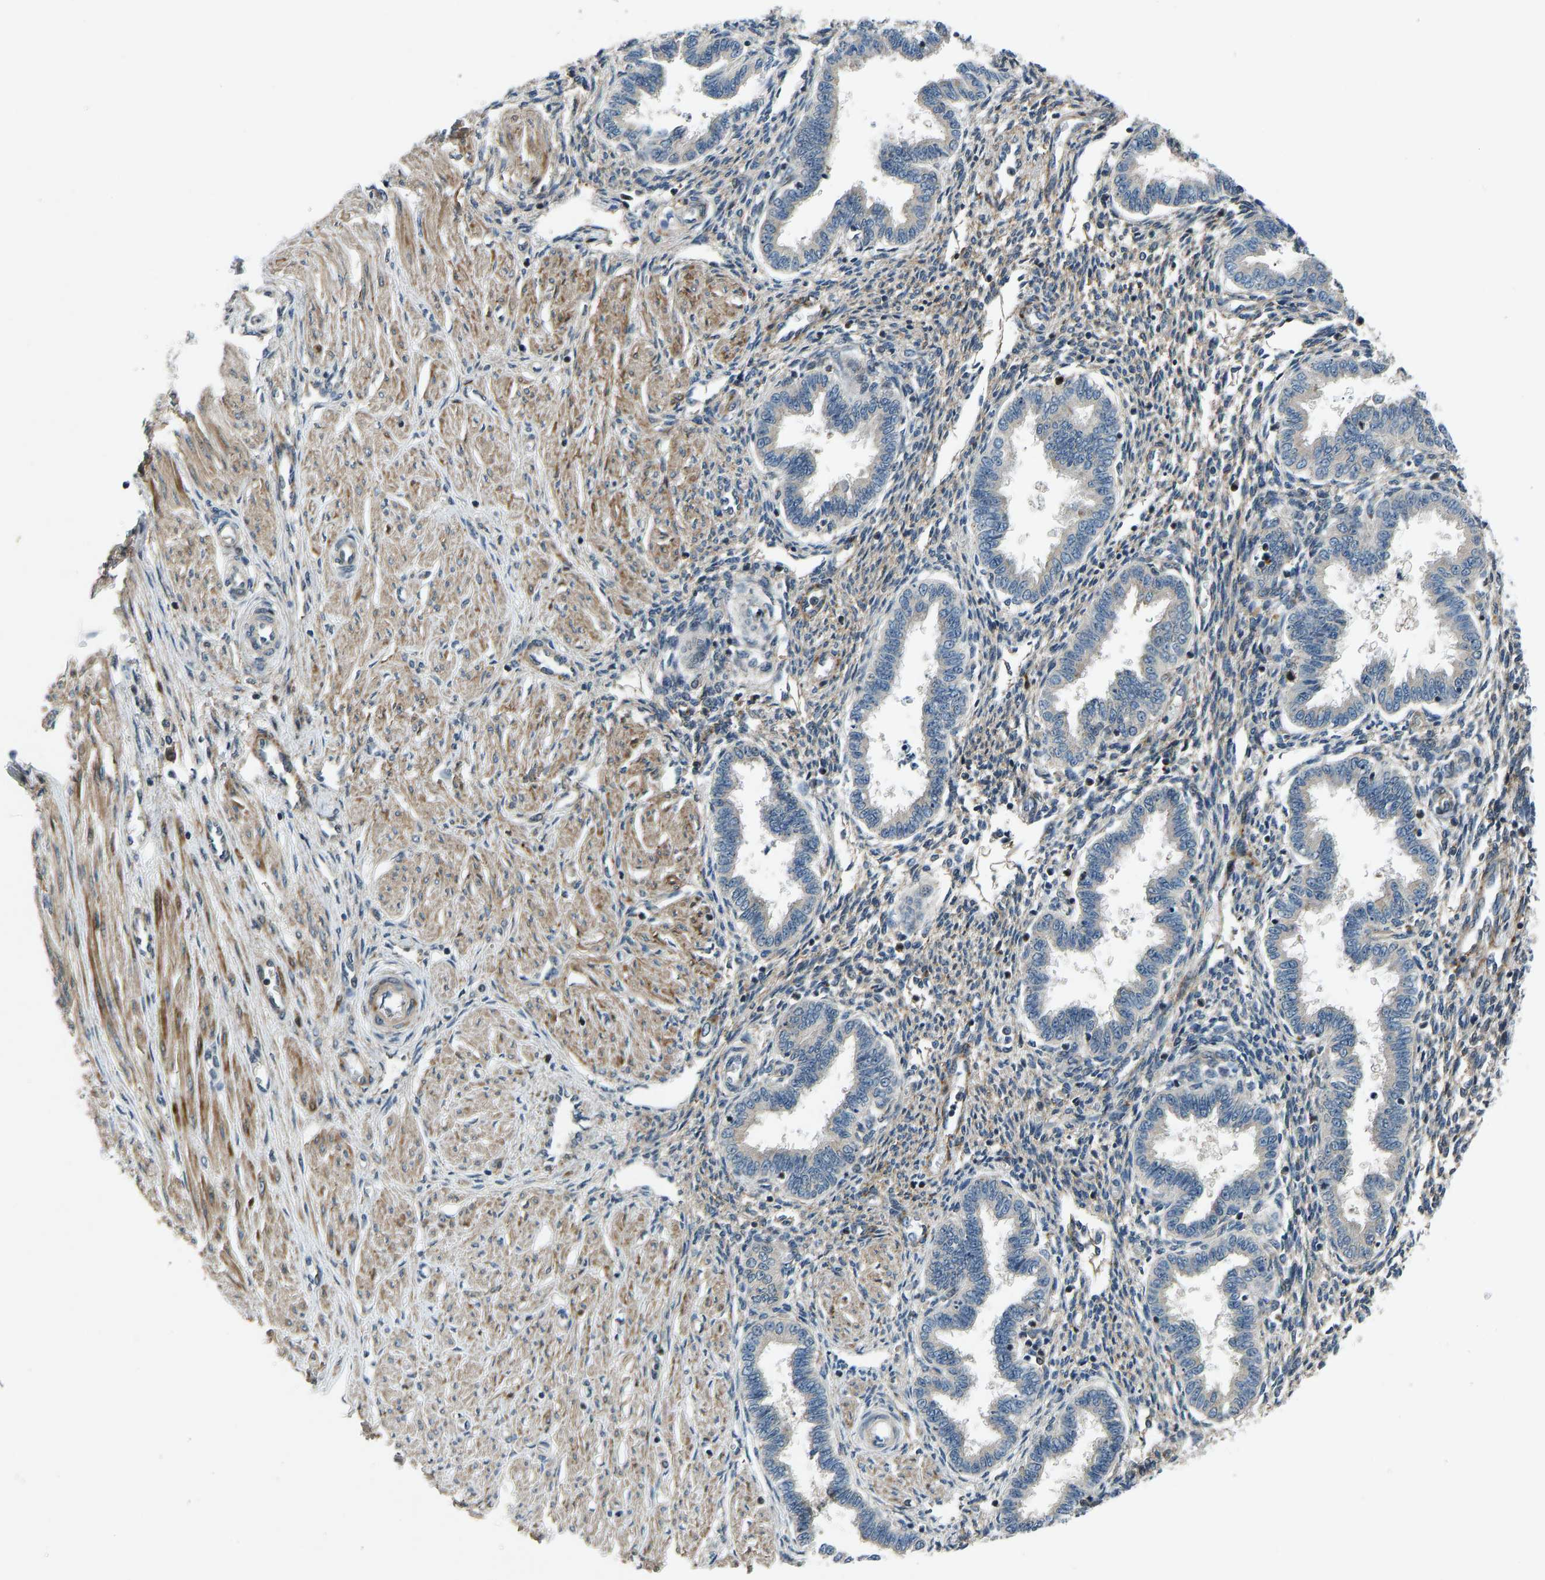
{"staining": {"intensity": "weak", "quantity": "25%-75%", "location": "cytoplasmic/membranous"}, "tissue": "endometrium", "cell_type": "Cells in endometrial stroma", "image_type": "normal", "snomed": [{"axis": "morphology", "description": "Normal tissue, NOS"}, {"axis": "topography", "description": "Endometrium"}], "caption": "A brown stain labels weak cytoplasmic/membranous positivity of a protein in cells in endometrial stroma of unremarkable human endometrium. Ihc stains the protein in brown and the nuclei are stained blue.", "gene": "RLIM", "patient": {"sex": "female", "age": 33}}